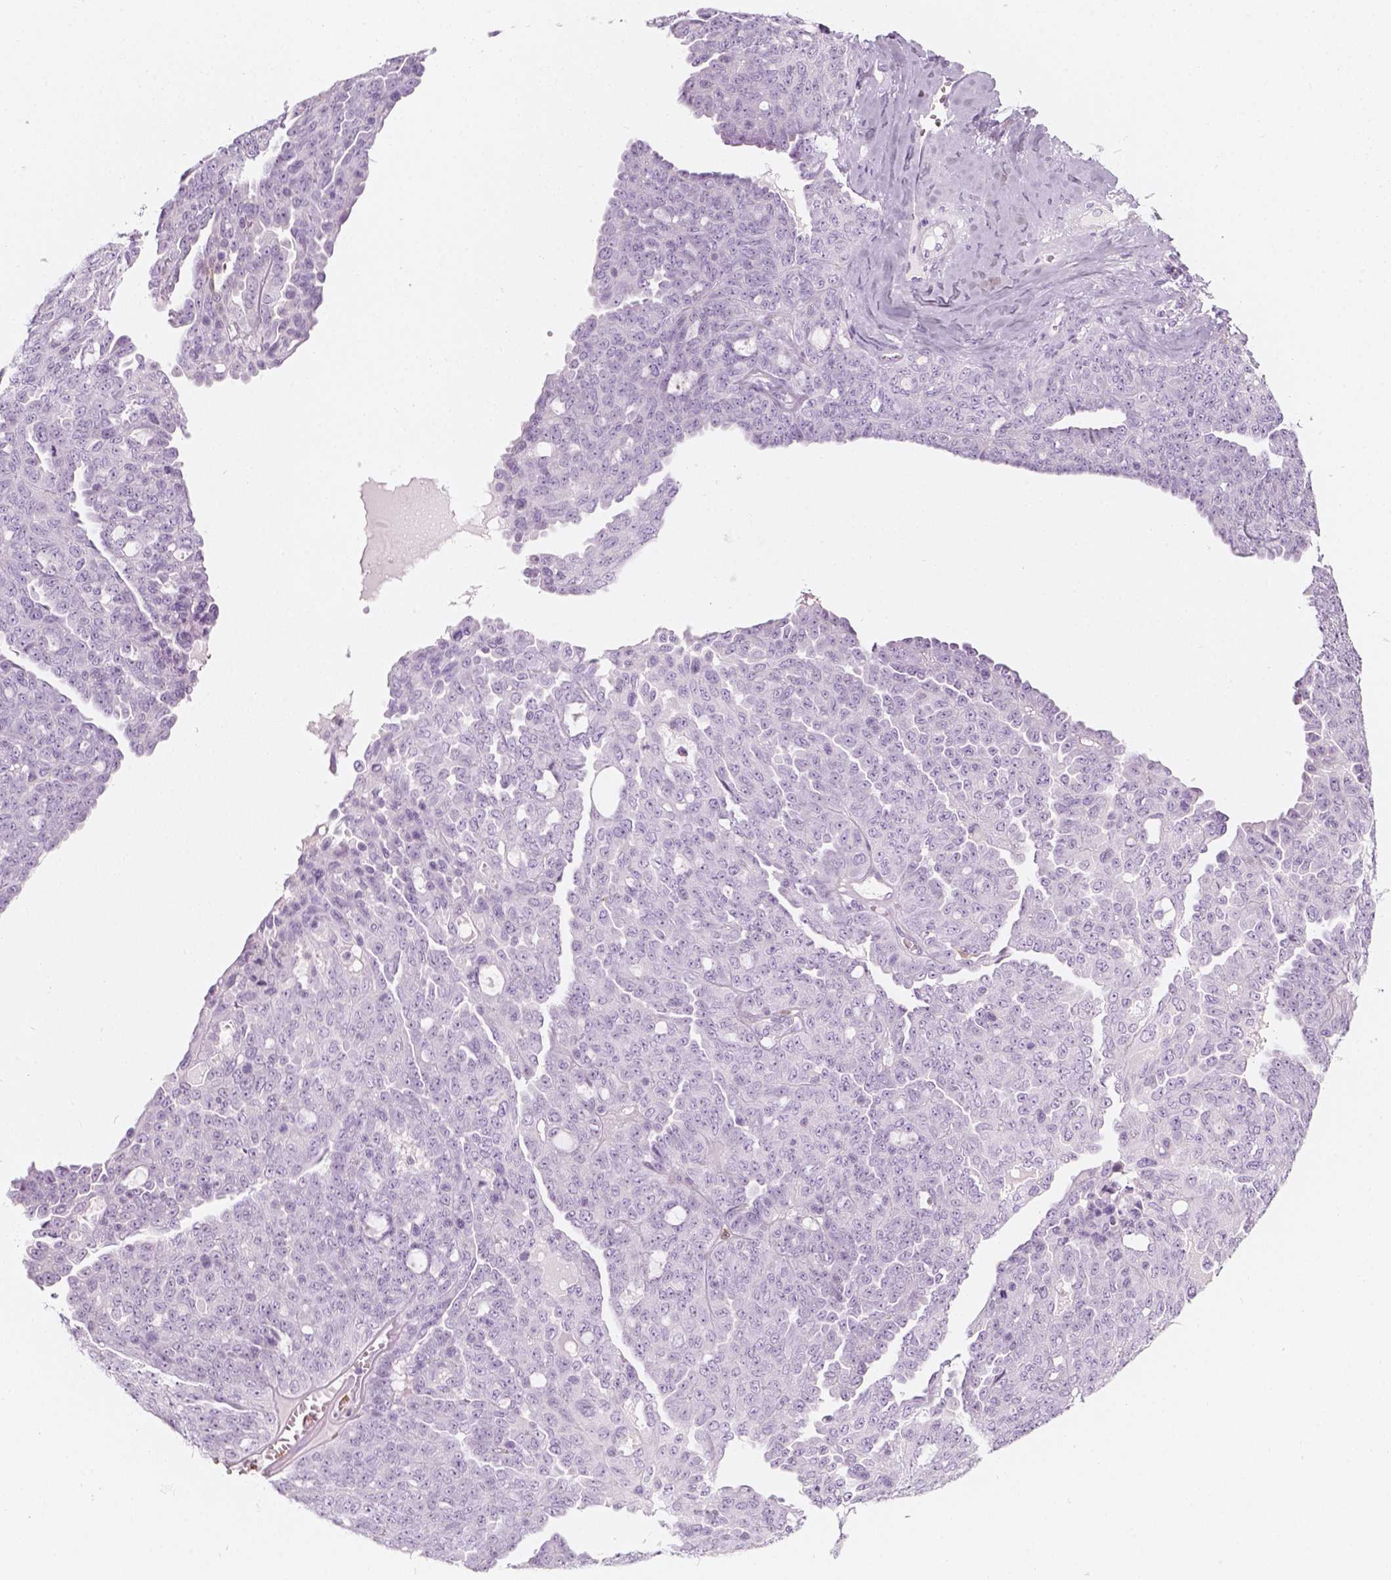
{"staining": {"intensity": "negative", "quantity": "none", "location": "none"}, "tissue": "ovarian cancer", "cell_type": "Tumor cells", "image_type": "cancer", "snomed": [{"axis": "morphology", "description": "Cystadenocarcinoma, serous, NOS"}, {"axis": "topography", "description": "Ovary"}], "caption": "Protein analysis of ovarian serous cystadenocarcinoma reveals no significant staining in tumor cells.", "gene": "CES1", "patient": {"sex": "female", "age": 71}}